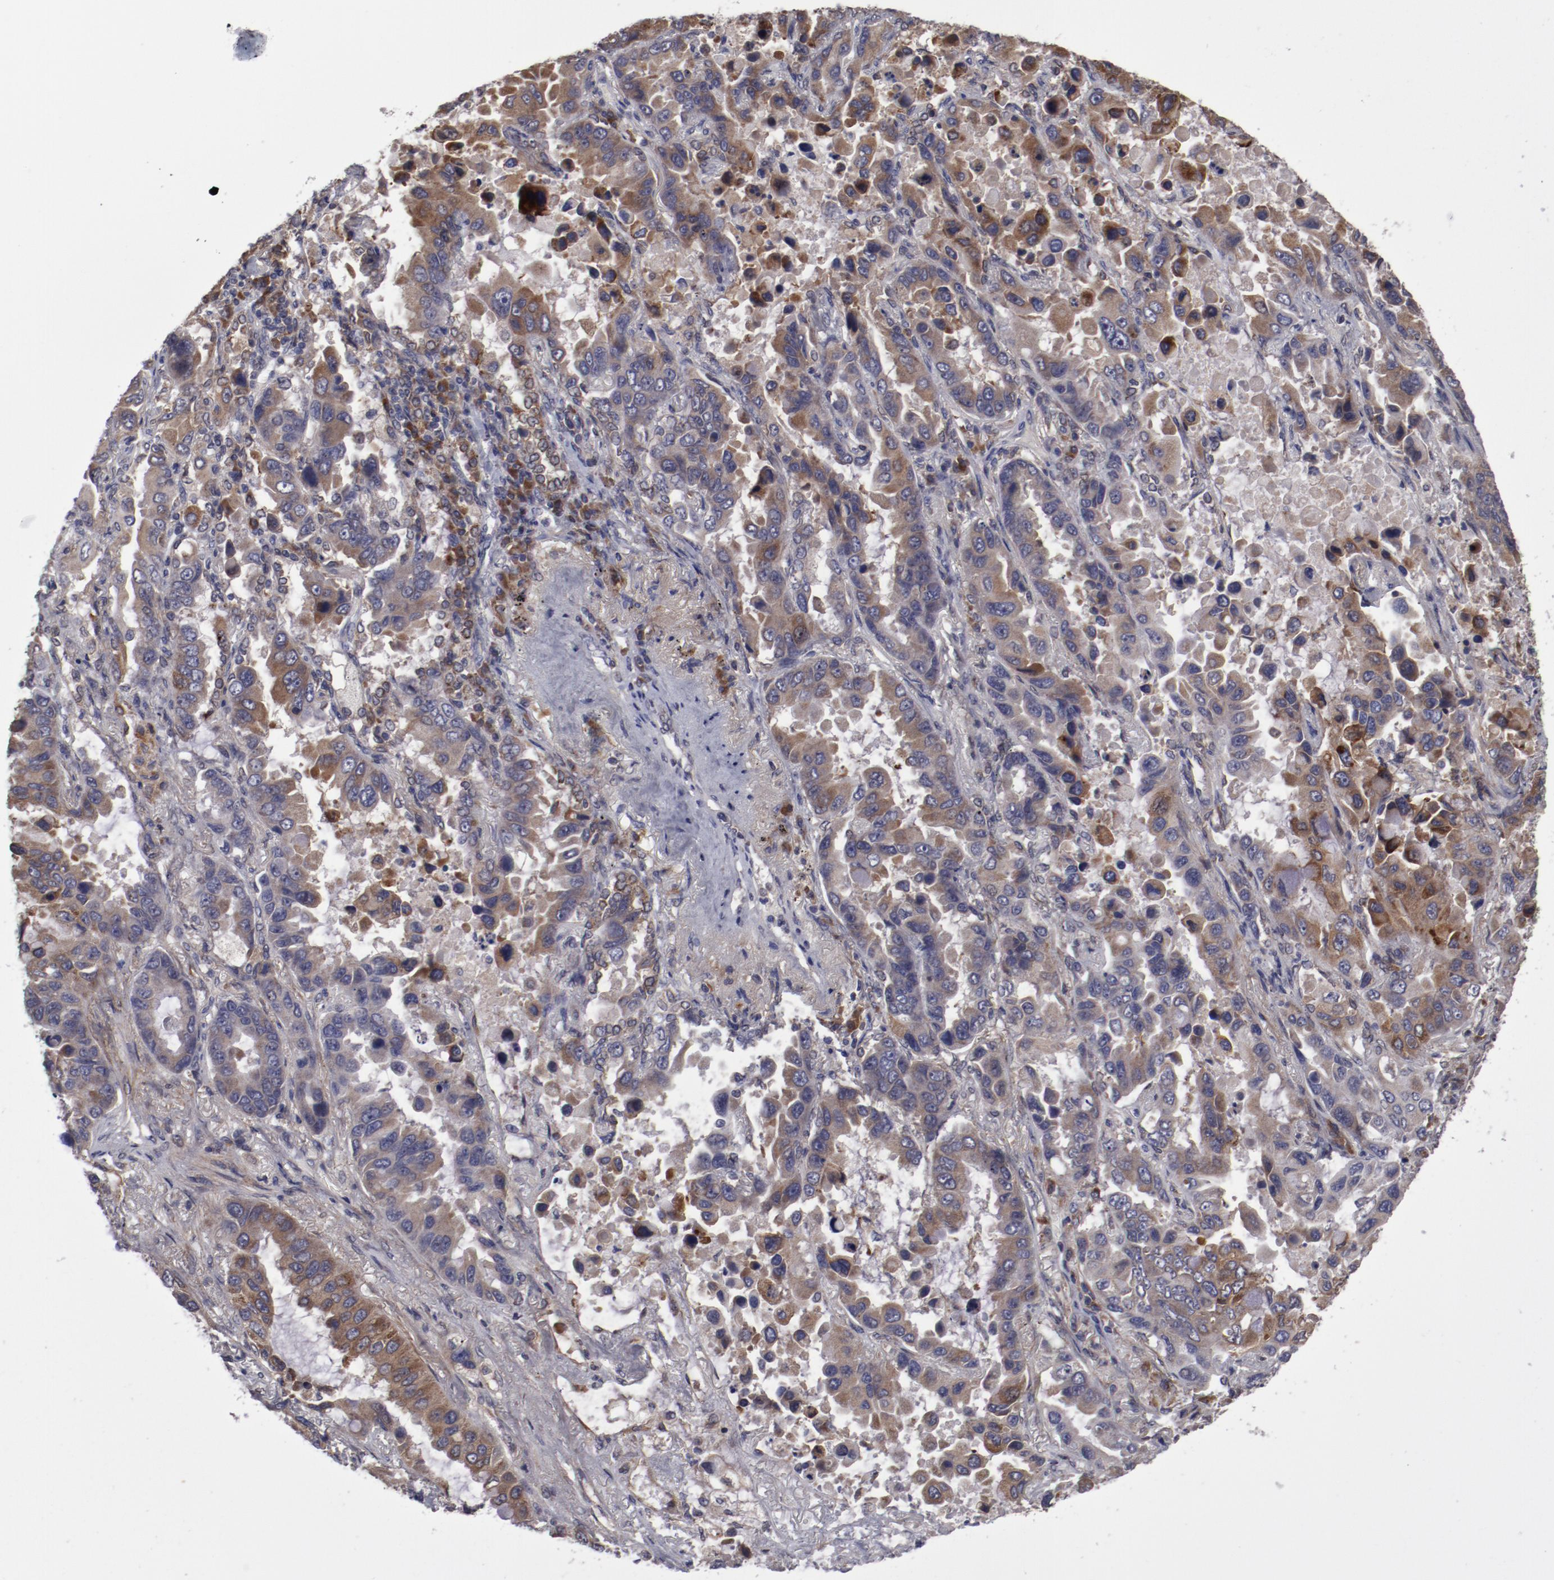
{"staining": {"intensity": "moderate", "quantity": ">75%", "location": "cytoplasmic/membranous"}, "tissue": "lung cancer", "cell_type": "Tumor cells", "image_type": "cancer", "snomed": [{"axis": "morphology", "description": "Adenocarcinoma, NOS"}, {"axis": "topography", "description": "Lung"}], "caption": "Moderate cytoplasmic/membranous protein expression is appreciated in approximately >75% of tumor cells in lung cancer (adenocarcinoma). (Stains: DAB (3,3'-diaminobenzidine) in brown, nuclei in blue, Microscopy: brightfield microscopy at high magnification).", "gene": "IL12A", "patient": {"sex": "male", "age": 64}}